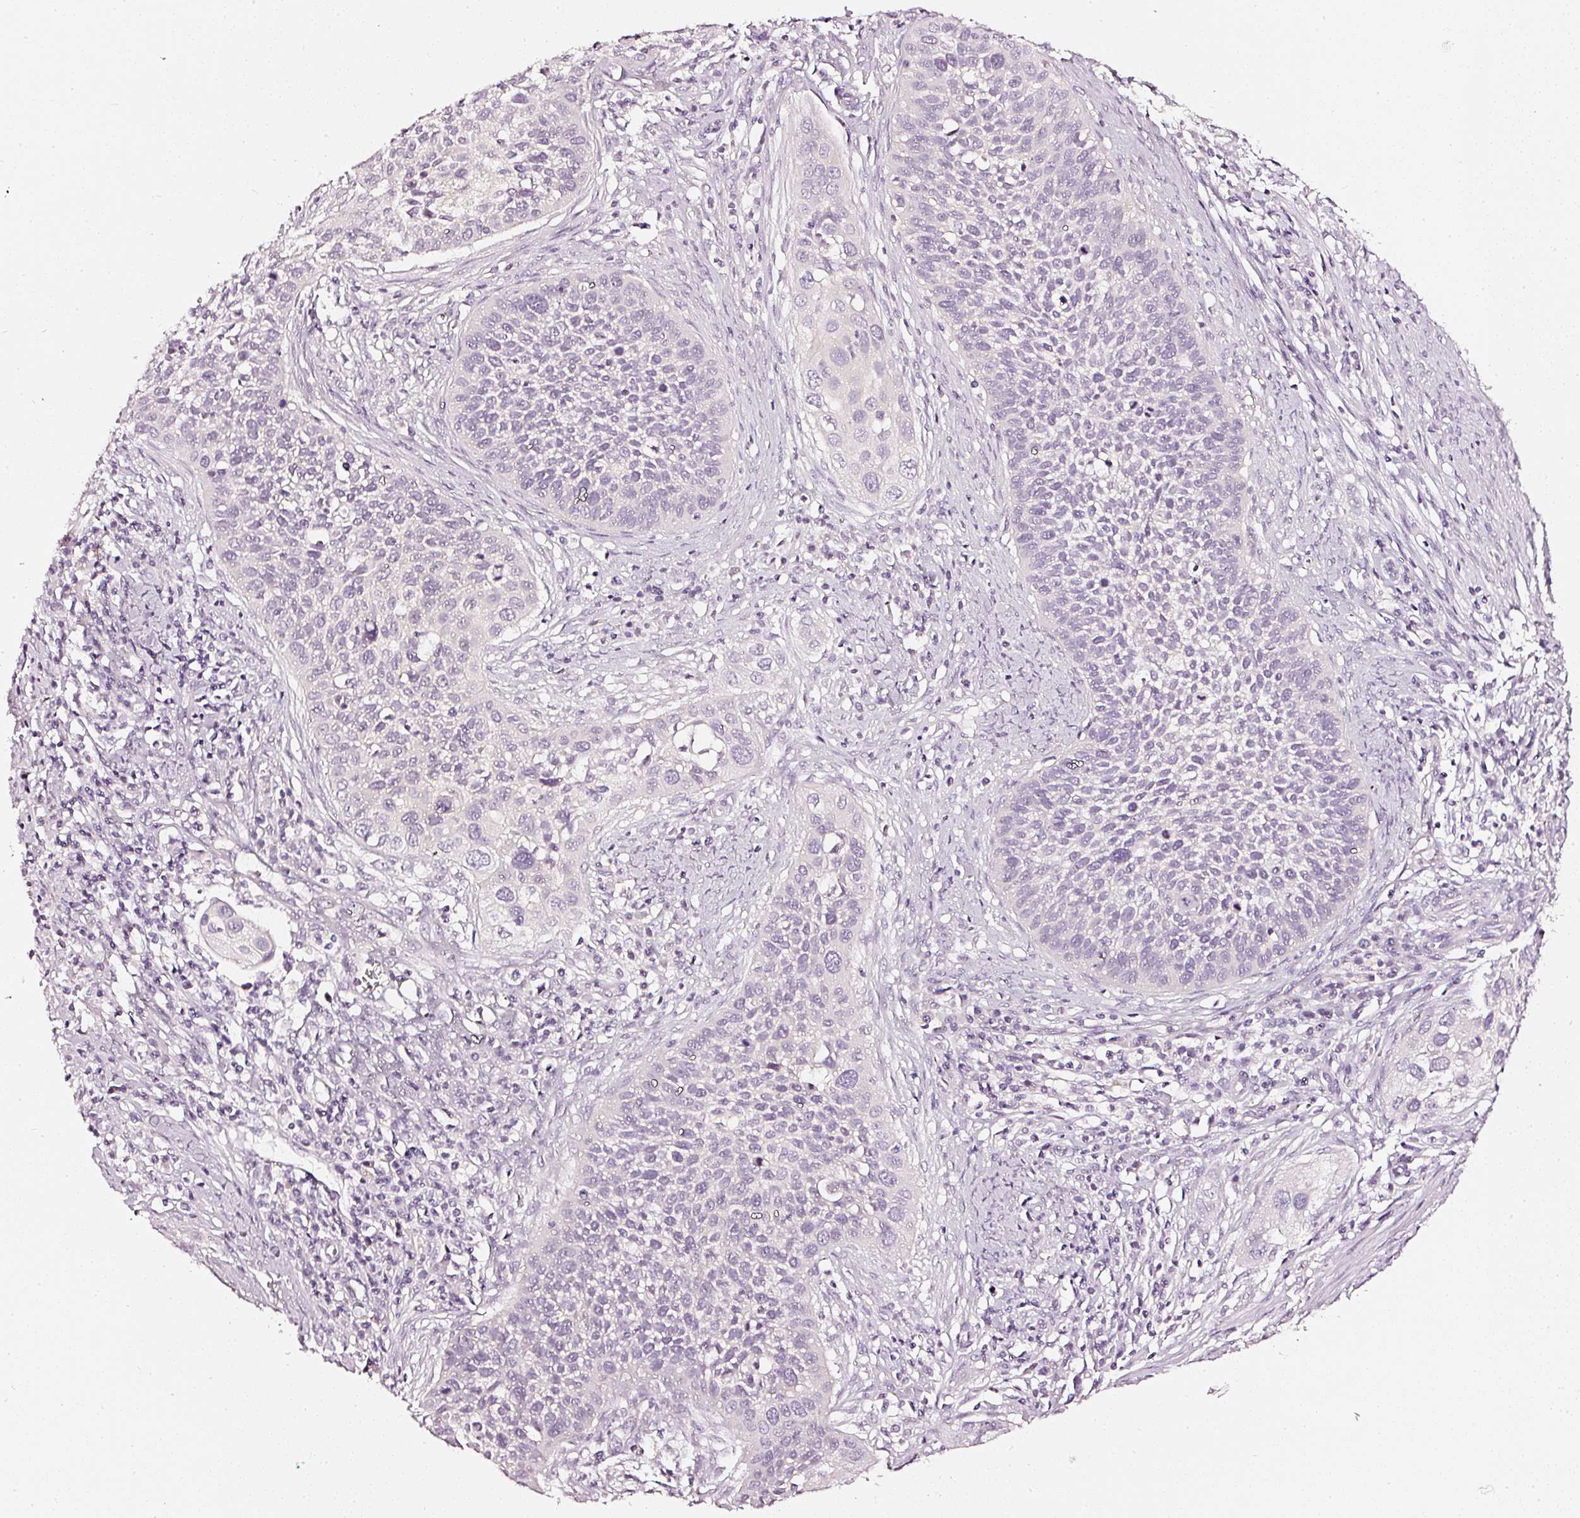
{"staining": {"intensity": "negative", "quantity": "none", "location": "none"}, "tissue": "cervical cancer", "cell_type": "Tumor cells", "image_type": "cancer", "snomed": [{"axis": "morphology", "description": "Squamous cell carcinoma, NOS"}, {"axis": "topography", "description": "Cervix"}], "caption": "Tumor cells are negative for protein expression in human cervical cancer.", "gene": "CNP", "patient": {"sex": "female", "age": 34}}